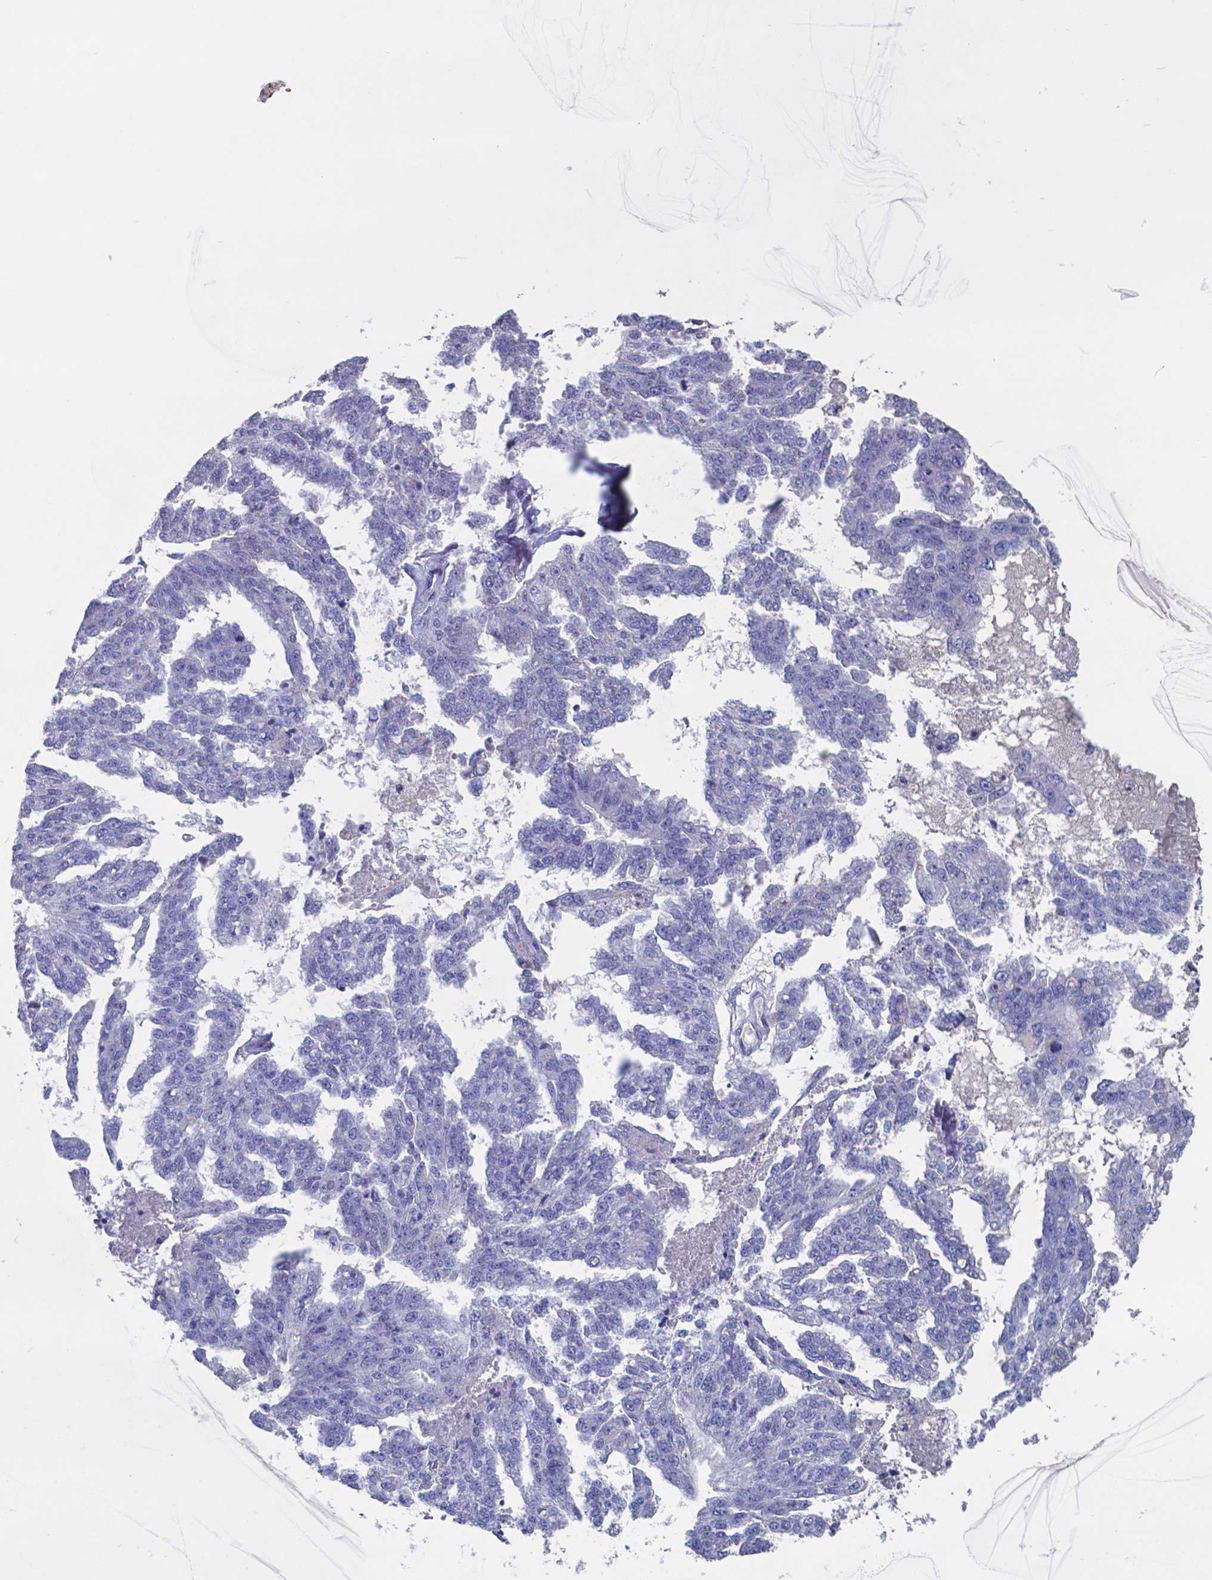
{"staining": {"intensity": "negative", "quantity": "none", "location": "none"}, "tissue": "ovarian cancer", "cell_type": "Tumor cells", "image_type": "cancer", "snomed": [{"axis": "morphology", "description": "Cystadenocarcinoma, serous, NOS"}, {"axis": "topography", "description": "Ovary"}], "caption": "Immunohistochemistry image of neoplastic tissue: ovarian serous cystadenocarcinoma stained with DAB (3,3'-diaminobenzidine) shows no significant protein positivity in tumor cells. (DAB immunohistochemistry visualized using brightfield microscopy, high magnification).", "gene": "TTR", "patient": {"sex": "female", "age": 58}}